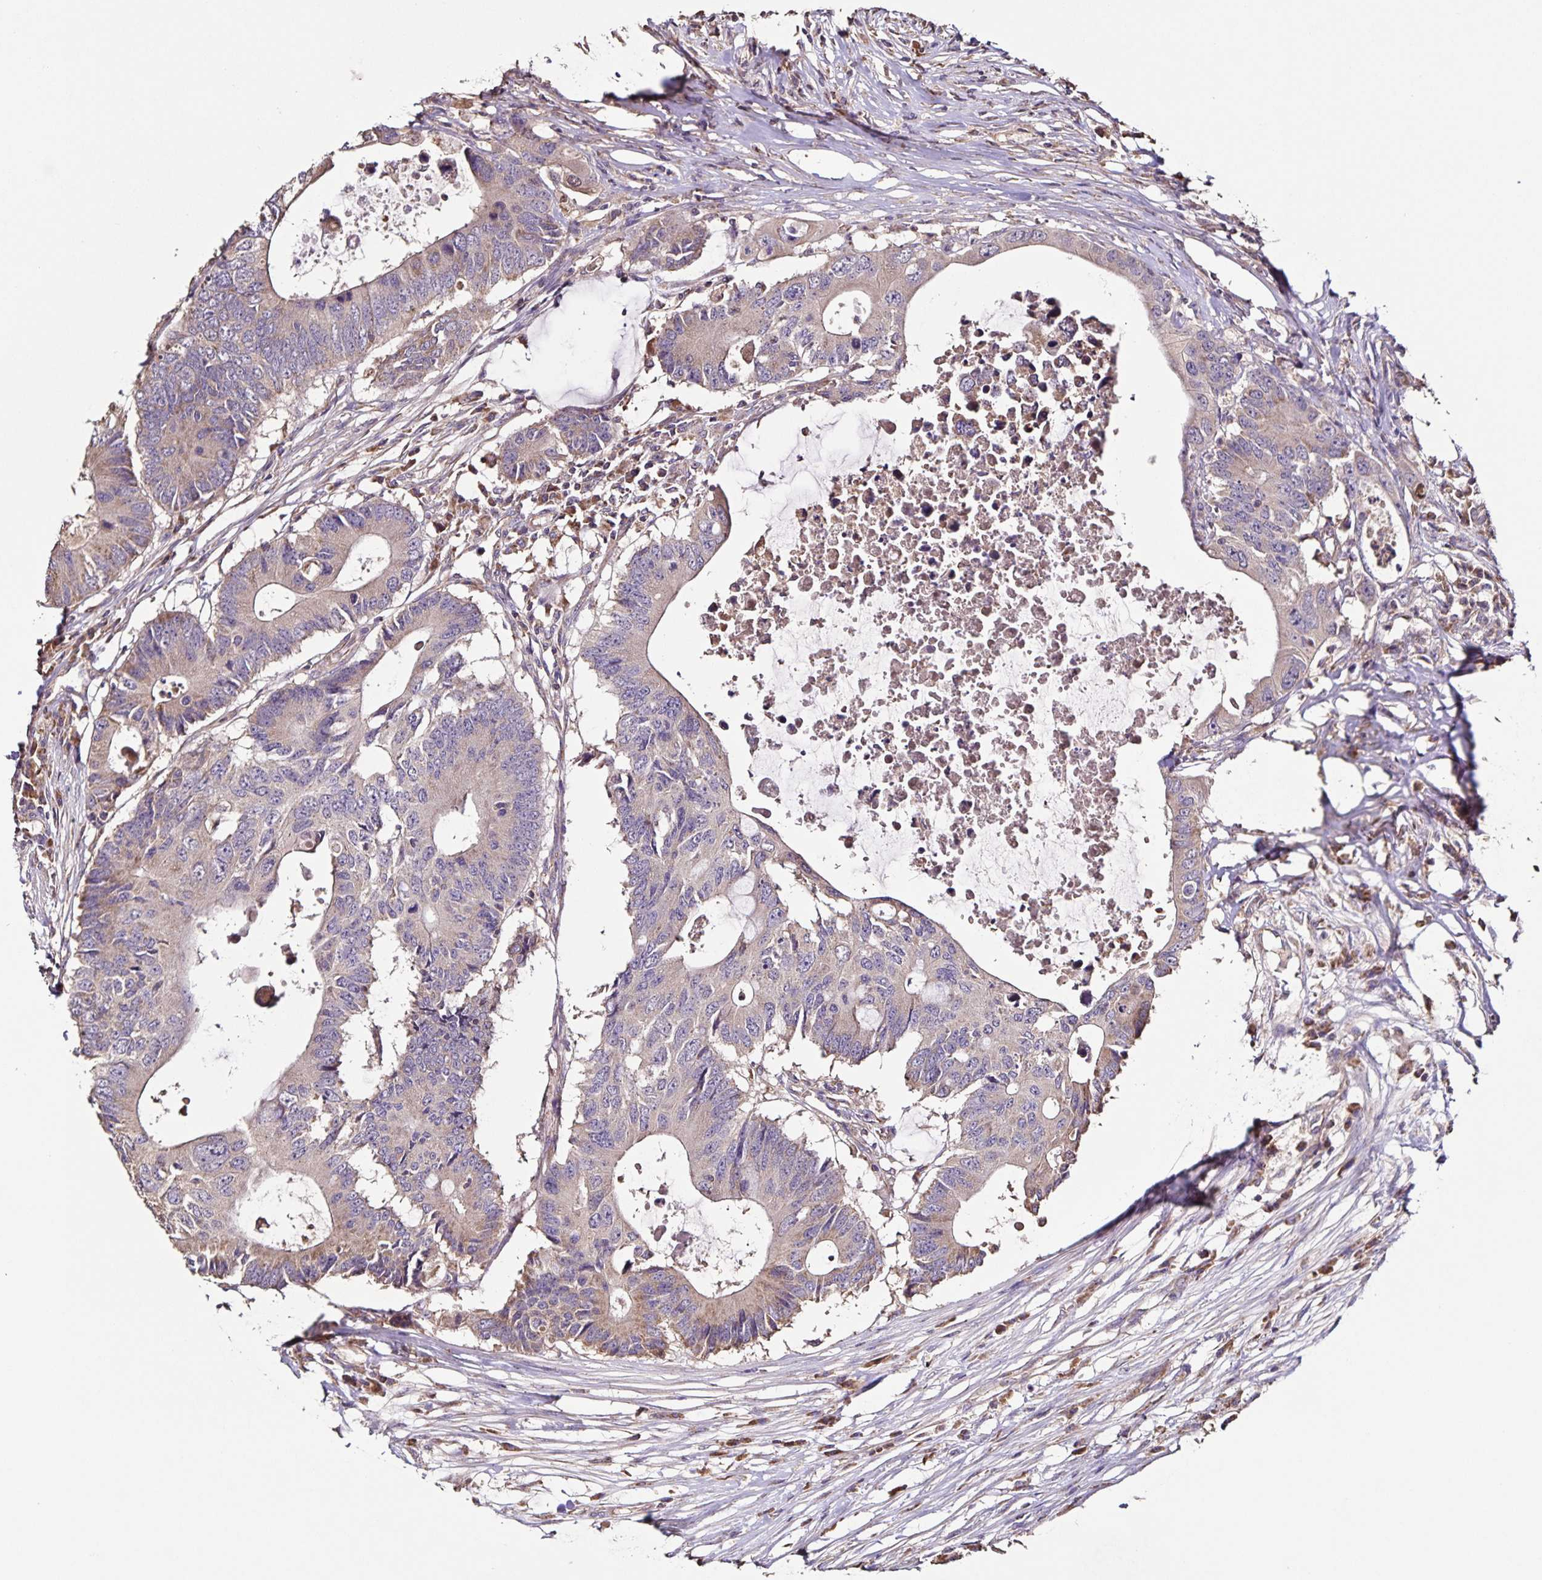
{"staining": {"intensity": "weak", "quantity": "<25%", "location": "cytoplasmic/membranous"}, "tissue": "colorectal cancer", "cell_type": "Tumor cells", "image_type": "cancer", "snomed": [{"axis": "morphology", "description": "Adenocarcinoma, NOS"}, {"axis": "topography", "description": "Colon"}], "caption": "A photomicrograph of adenocarcinoma (colorectal) stained for a protein reveals no brown staining in tumor cells.", "gene": "MAN1A1", "patient": {"sex": "male", "age": 71}}